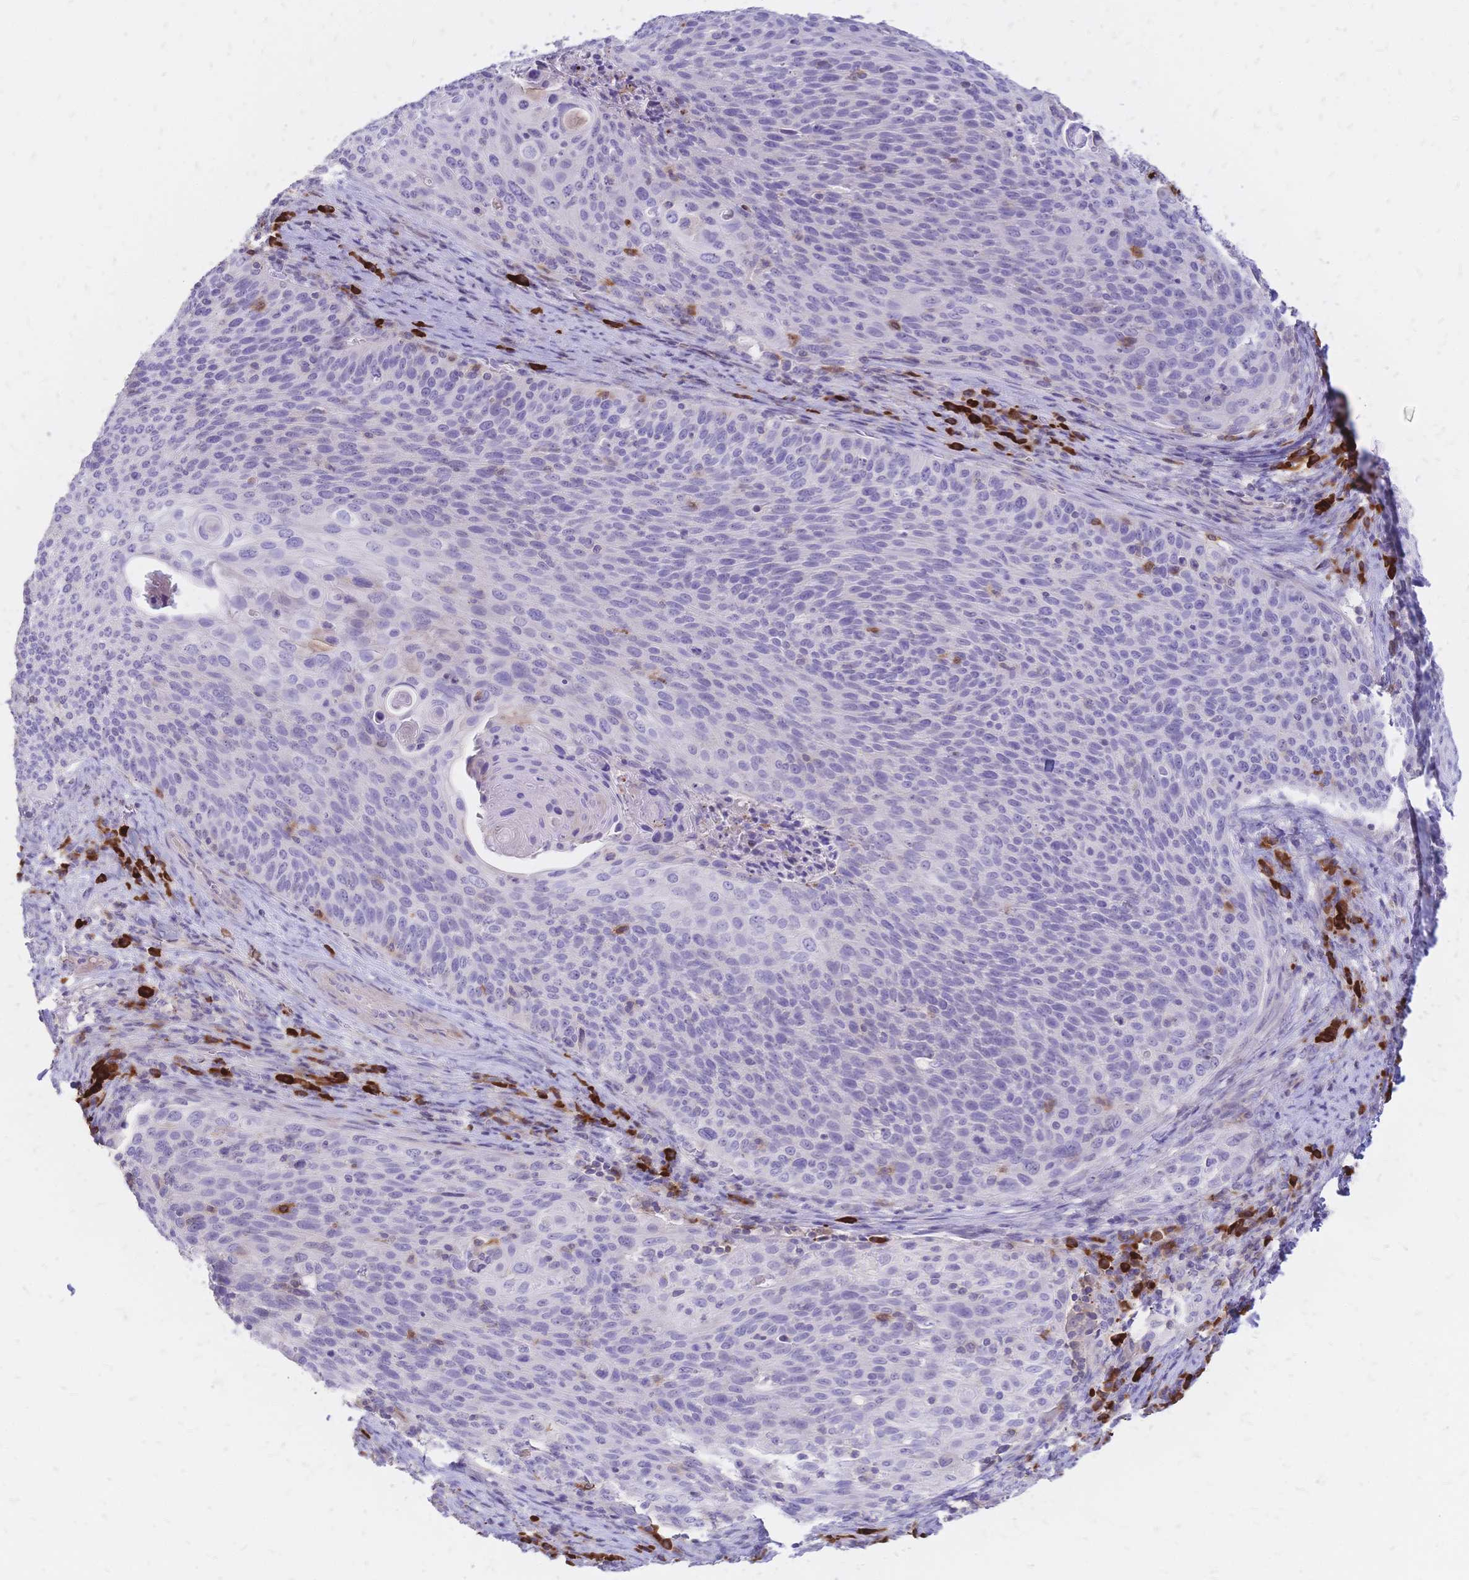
{"staining": {"intensity": "negative", "quantity": "none", "location": "none"}, "tissue": "cervical cancer", "cell_type": "Tumor cells", "image_type": "cancer", "snomed": [{"axis": "morphology", "description": "Squamous cell carcinoma, NOS"}, {"axis": "topography", "description": "Cervix"}], "caption": "Immunohistochemistry micrograph of neoplastic tissue: human cervical cancer stained with DAB (3,3'-diaminobenzidine) demonstrates no significant protein positivity in tumor cells.", "gene": "IL2RA", "patient": {"sex": "female", "age": 31}}